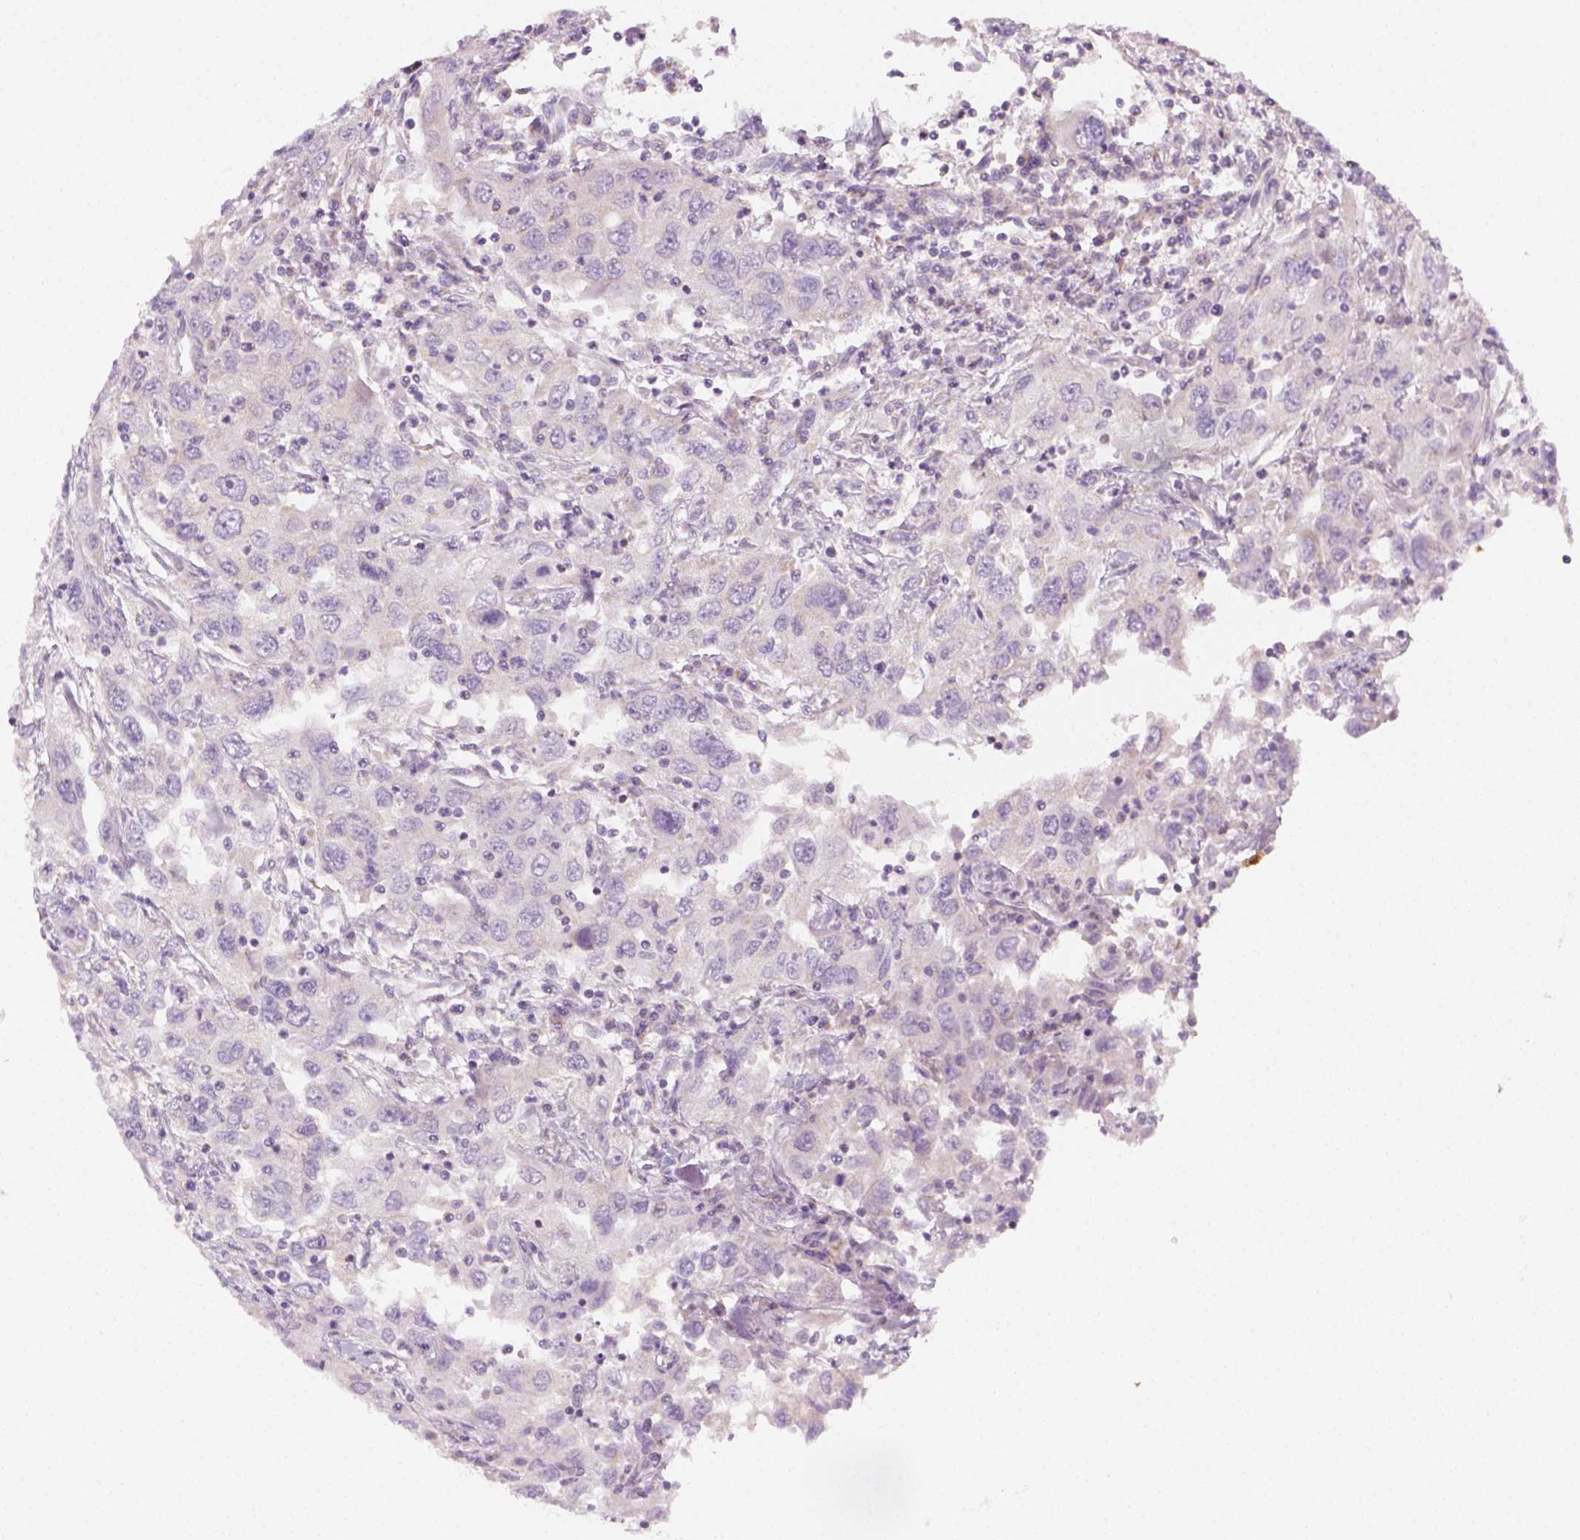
{"staining": {"intensity": "negative", "quantity": "none", "location": "none"}, "tissue": "urothelial cancer", "cell_type": "Tumor cells", "image_type": "cancer", "snomed": [{"axis": "morphology", "description": "Urothelial carcinoma, High grade"}, {"axis": "topography", "description": "Urinary bladder"}], "caption": "Protein analysis of high-grade urothelial carcinoma reveals no significant positivity in tumor cells.", "gene": "AWAT2", "patient": {"sex": "male", "age": 76}}